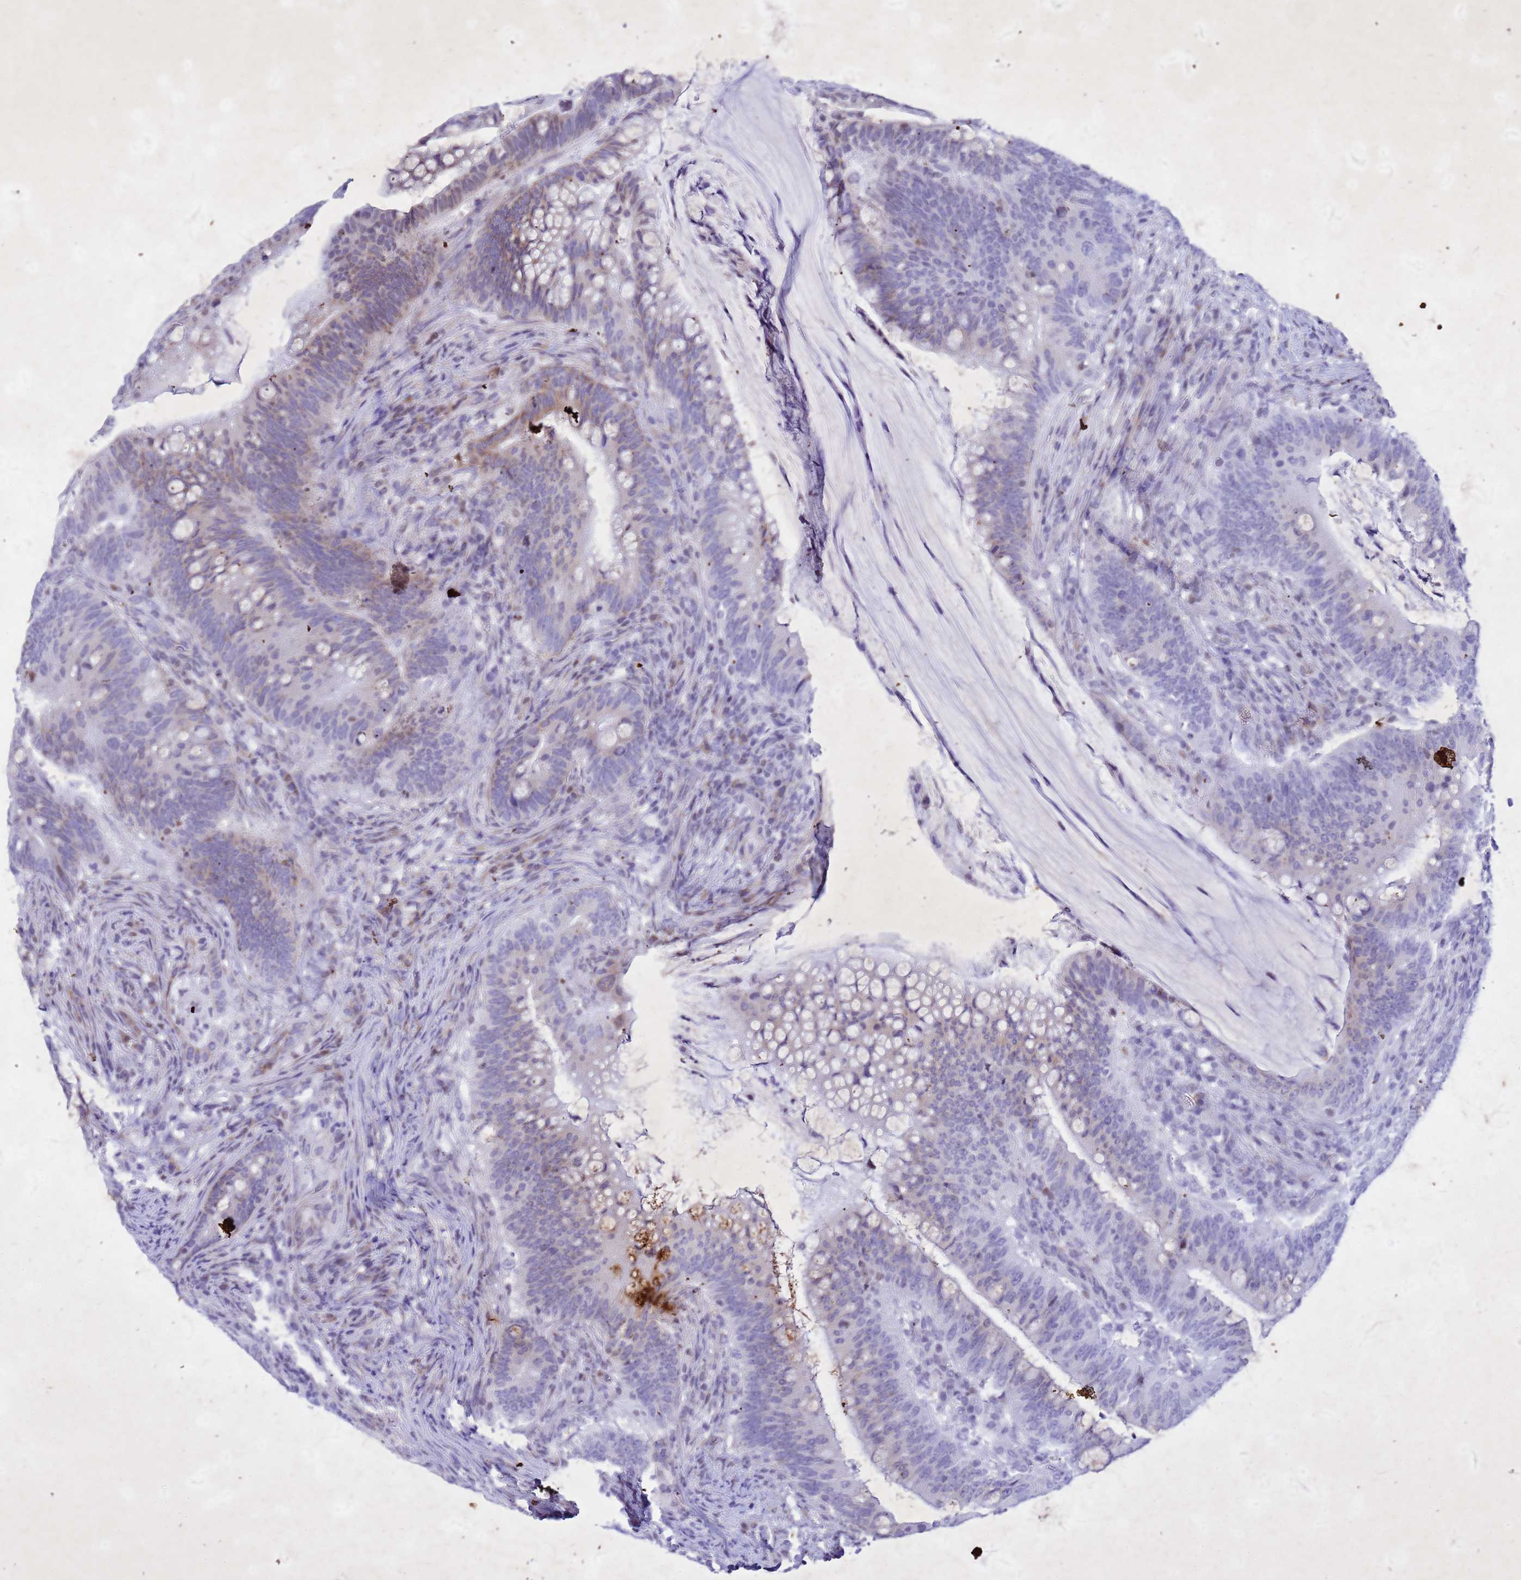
{"staining": {"intensity": "moderate", "quantity": "25%-75%", "location": "cytoplasmic/membranous,nuclear"}, "tissue": "colorectal cancer", "cell_type": "Tumor cells", "image_type": "cancer", "snomed": [{"axis": "morphology", "description": "Adenocarcinoma, NOS"}, {"axis": "topography", "description": "Colon"}], "caption": "Immunohistochemical staining of colorectal cancer reveals medium levels of moderate cytoplasmic/membranous and nuclear protein expression in about 25%-75% of tumor cells.", "gene": "COPS9", "patient": {"sex": "female", "age": 66}}